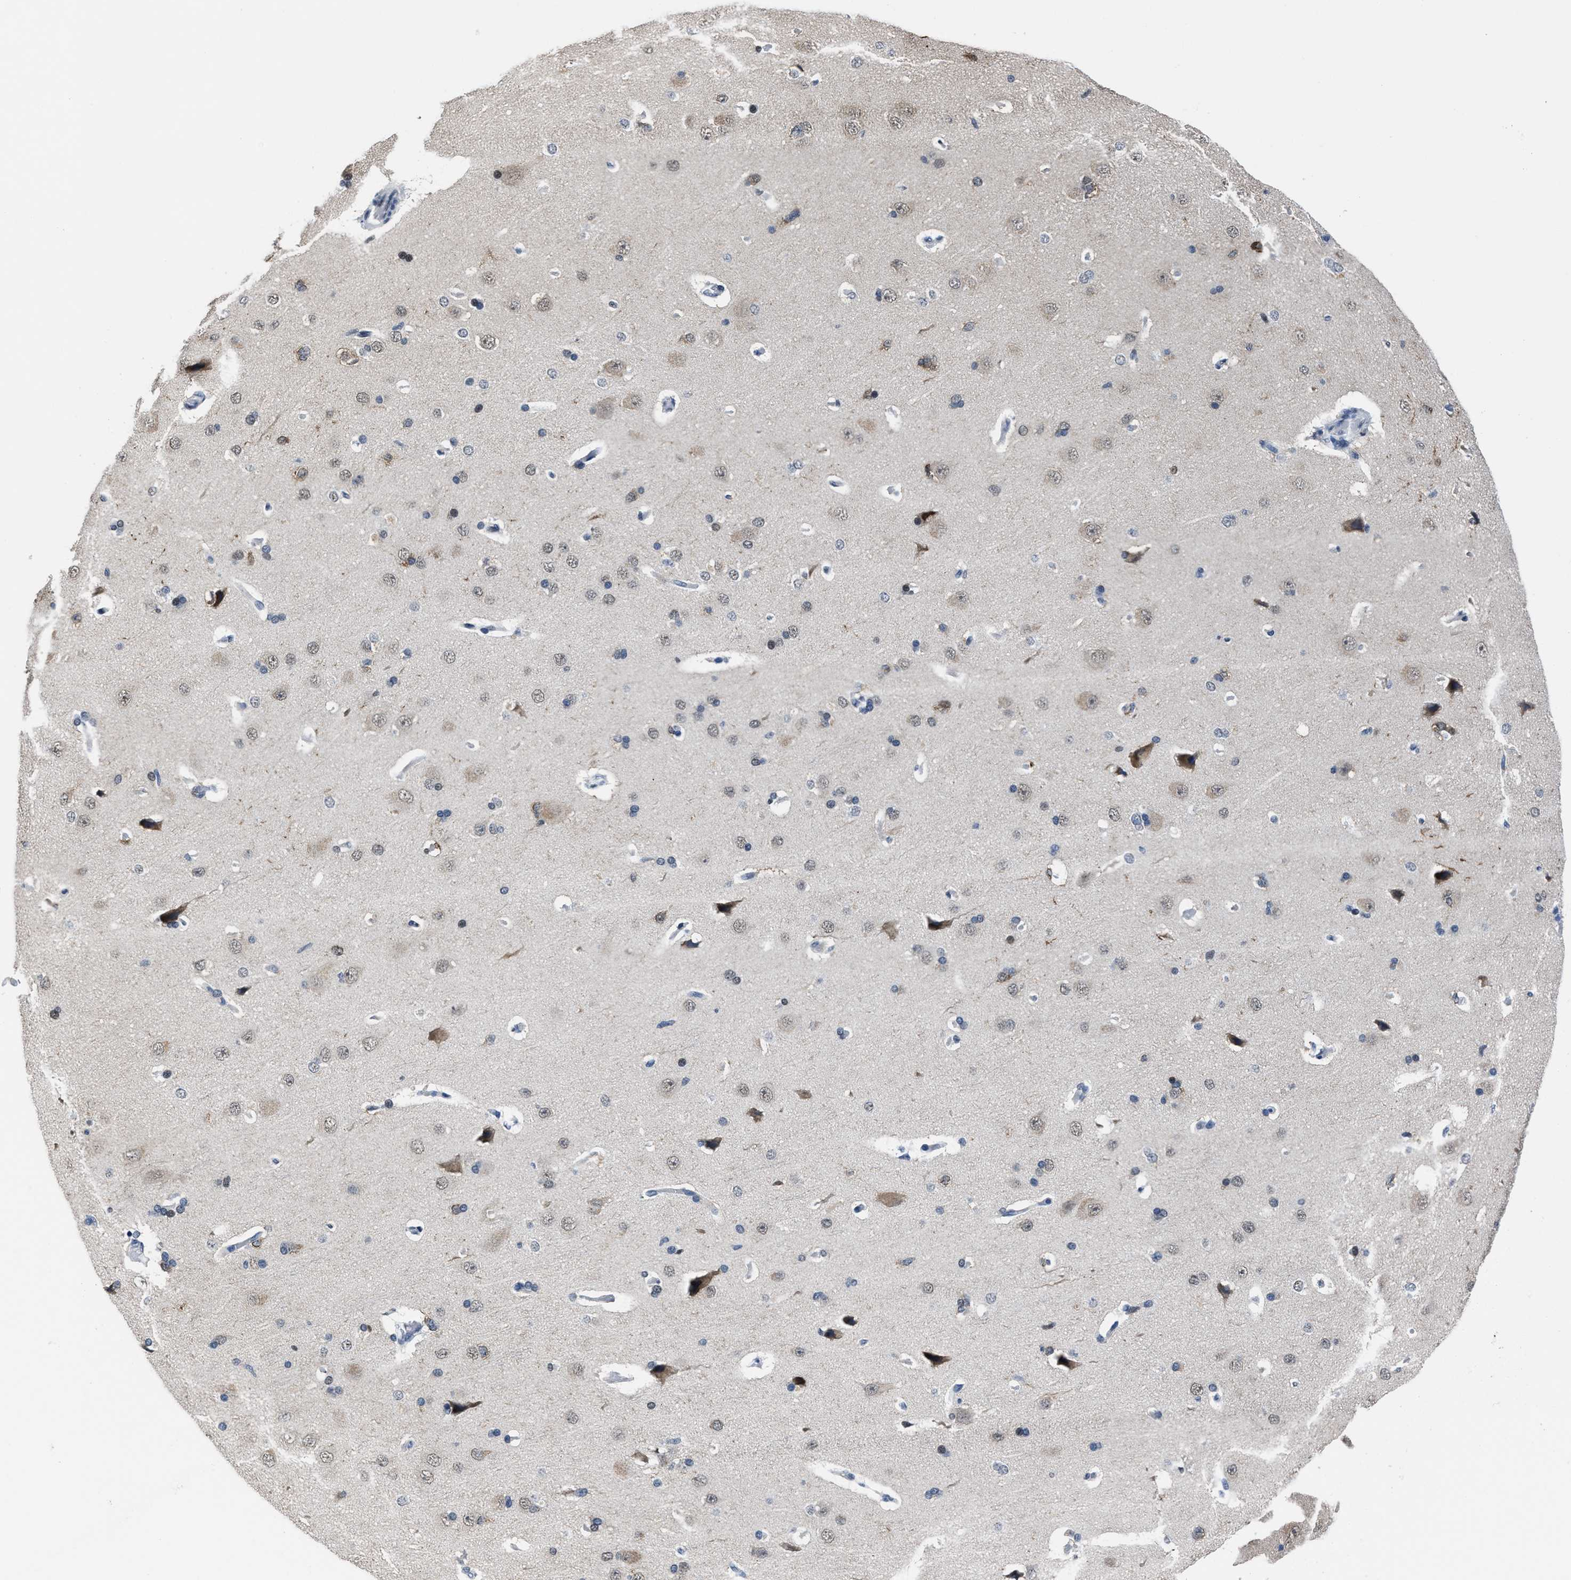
{"staining": {"intensity": "negative", "quantity": "none", "location": "none"}, "tissue": "cerebral cortex", "cell_type": "Endothelial cells", "image_type": "normal", "snomed": [{"axis": "morphology", "description": "Normal tissue, NOS"}, {"axis": "topography", "description": "Cerebral cortex"}], "caption": "Immunohistochemical staining of benign cerebral cortex demonstrates no significant expression in endothelial cells. (Stains: DAB immunohistochemistry (IHC) with hematoxylin counter stain, Microscopy: brightfield microscopy at high magnification).", "gene": "MARCKSL1", "patient": {"sex": "male", "age": 62}}